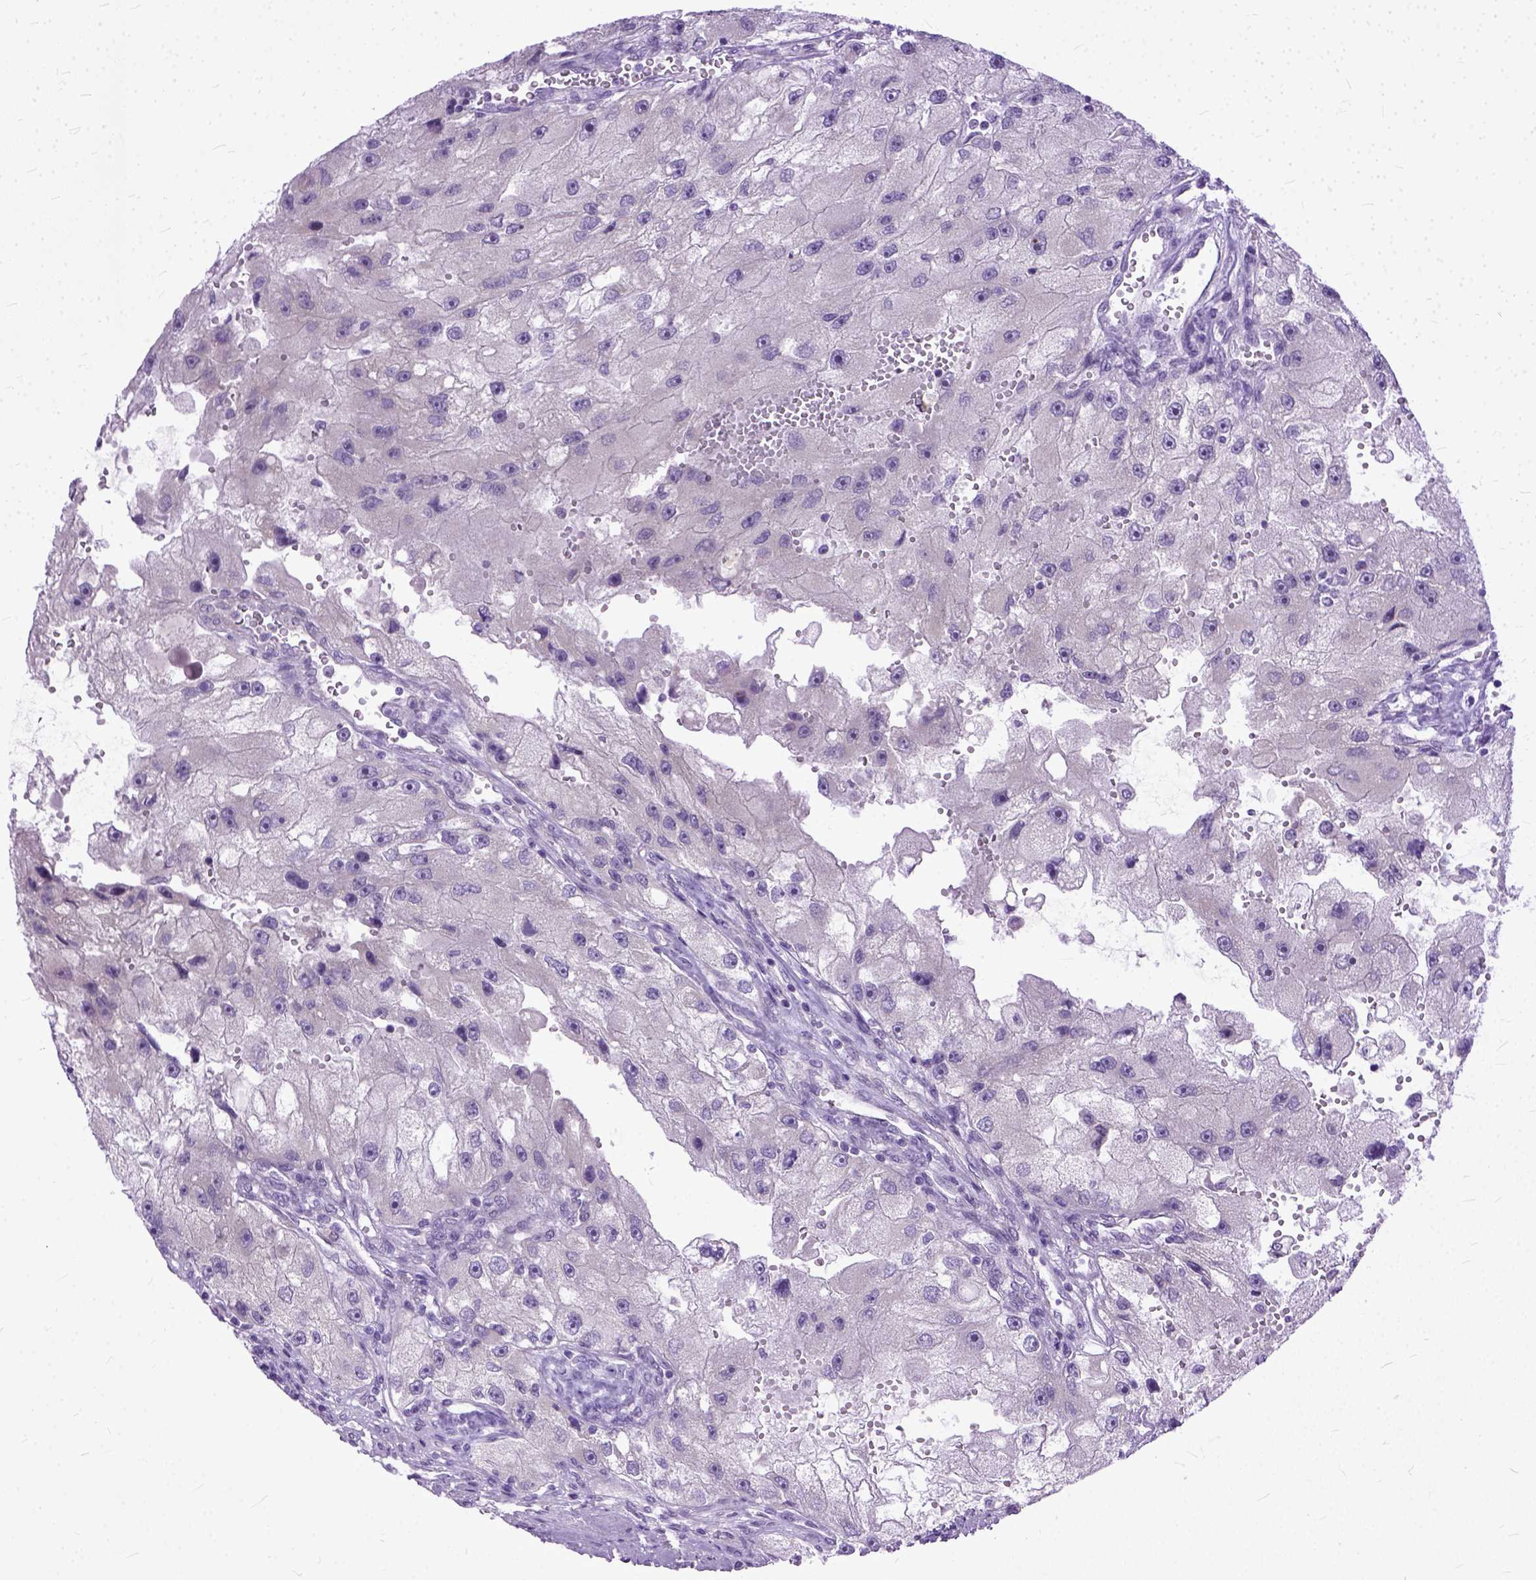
{"staining": {"intensity": "negative", "quantity": "none", "location": "none"}, "tissue": "renal cancer", "cell_type": "Tumor cells", "image_type": "cancer", "snomed": [{"axis": "morphology", "description": "Adenocarcinoma, NOS"}, {"axis": "topography", "description": "Kidney"}], "caption": "A micrograph of renal adenocarcinoma stained for a protein demonstrates no brown staining in tumor cells.", "gene": "TCEAL7", "patient": {"sex": "male", "age": 63}}